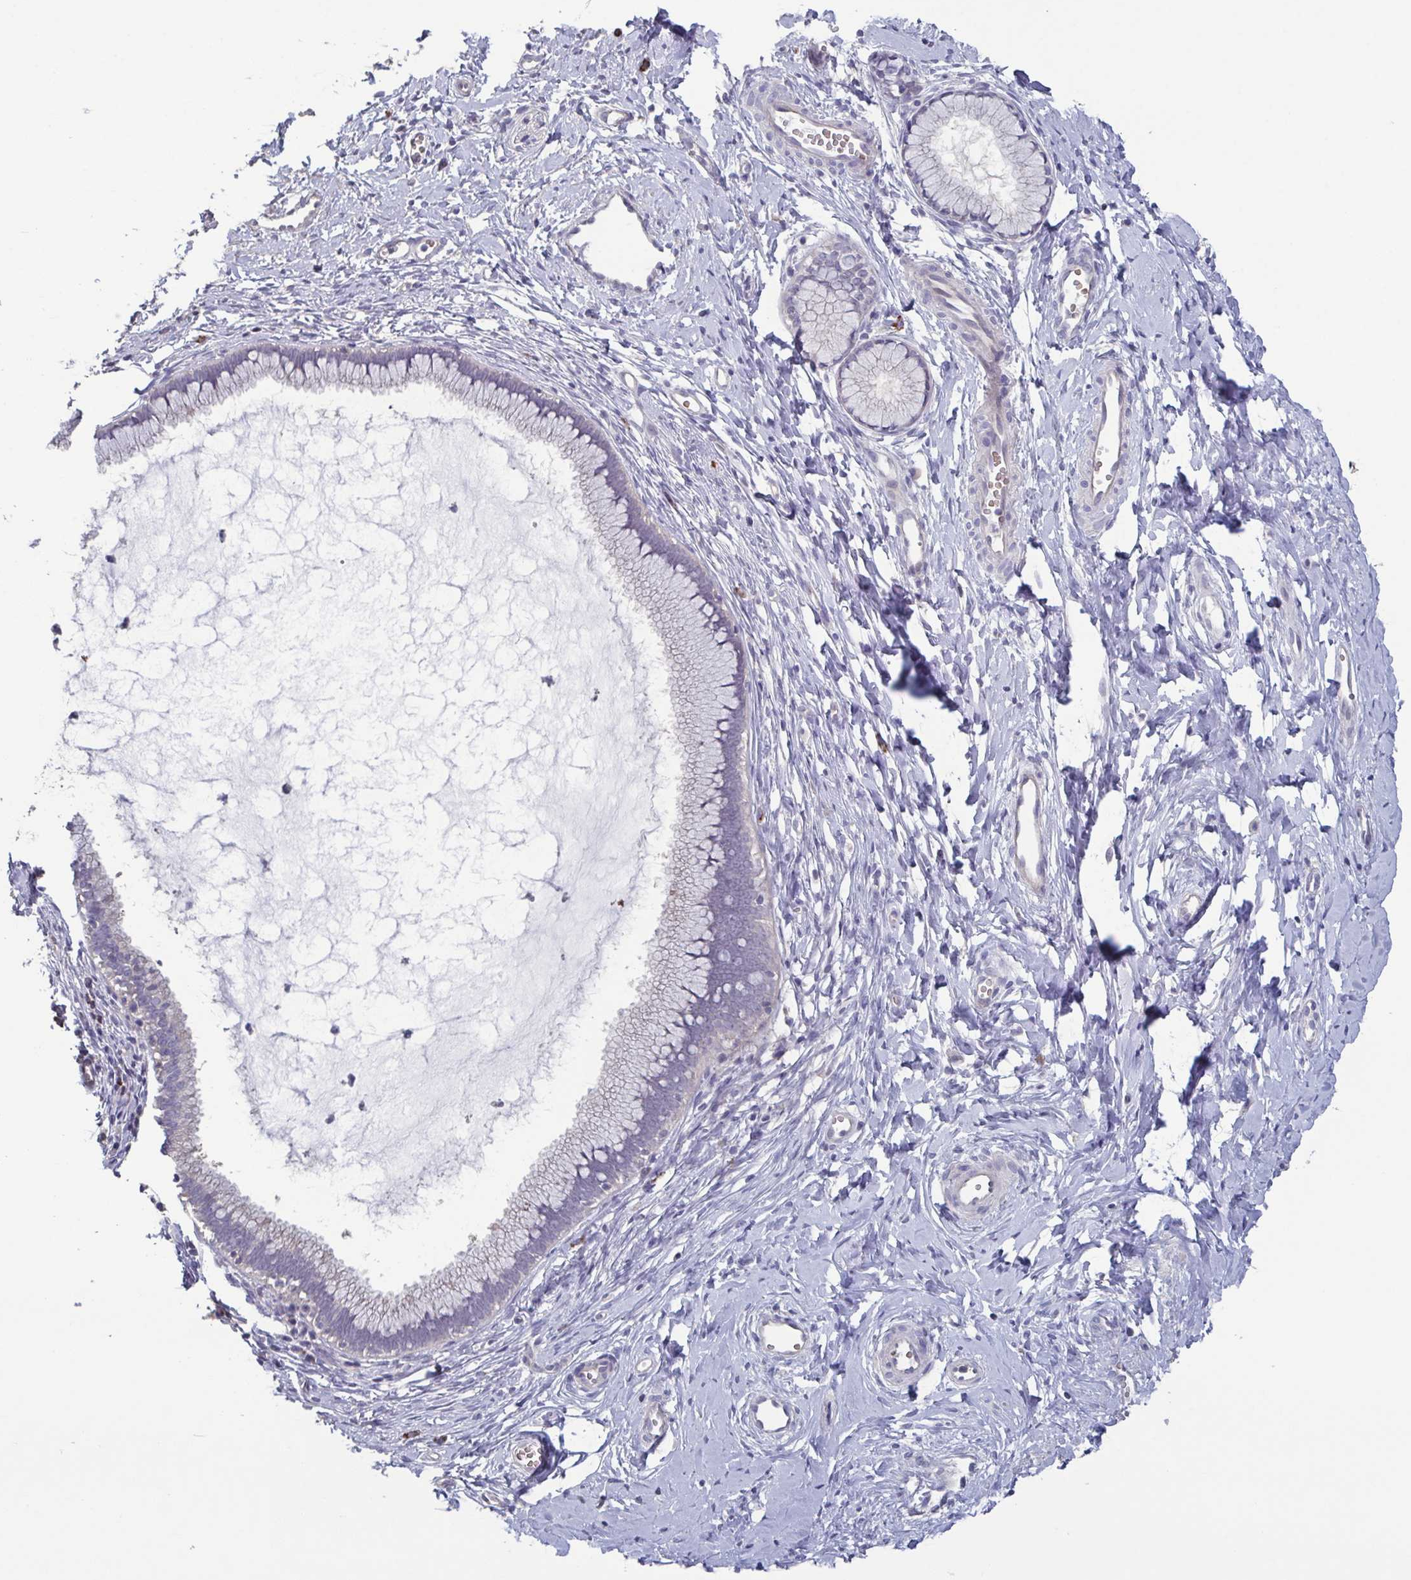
{"staining": {"intensity": "negative", "quantity": "none", "location": "none"}, "tissue": "cervix", "cell_type": "Glandular cells", "image_type": "normal", "snomed": [{"axis": "morphology", "description": "Normal tissue, NOS"}, {"axis": "topography", "description": "Cervix"}], "caption": "The image displays no staining of glandular cells in benign cervix. (Stains: DAB immunohistochemistry with hematoxylin counter stain, Microscopy: brightfield microscopy at high magnification).", "gene": "GLDC", "patient": {"sex": "female", "age": 40}}